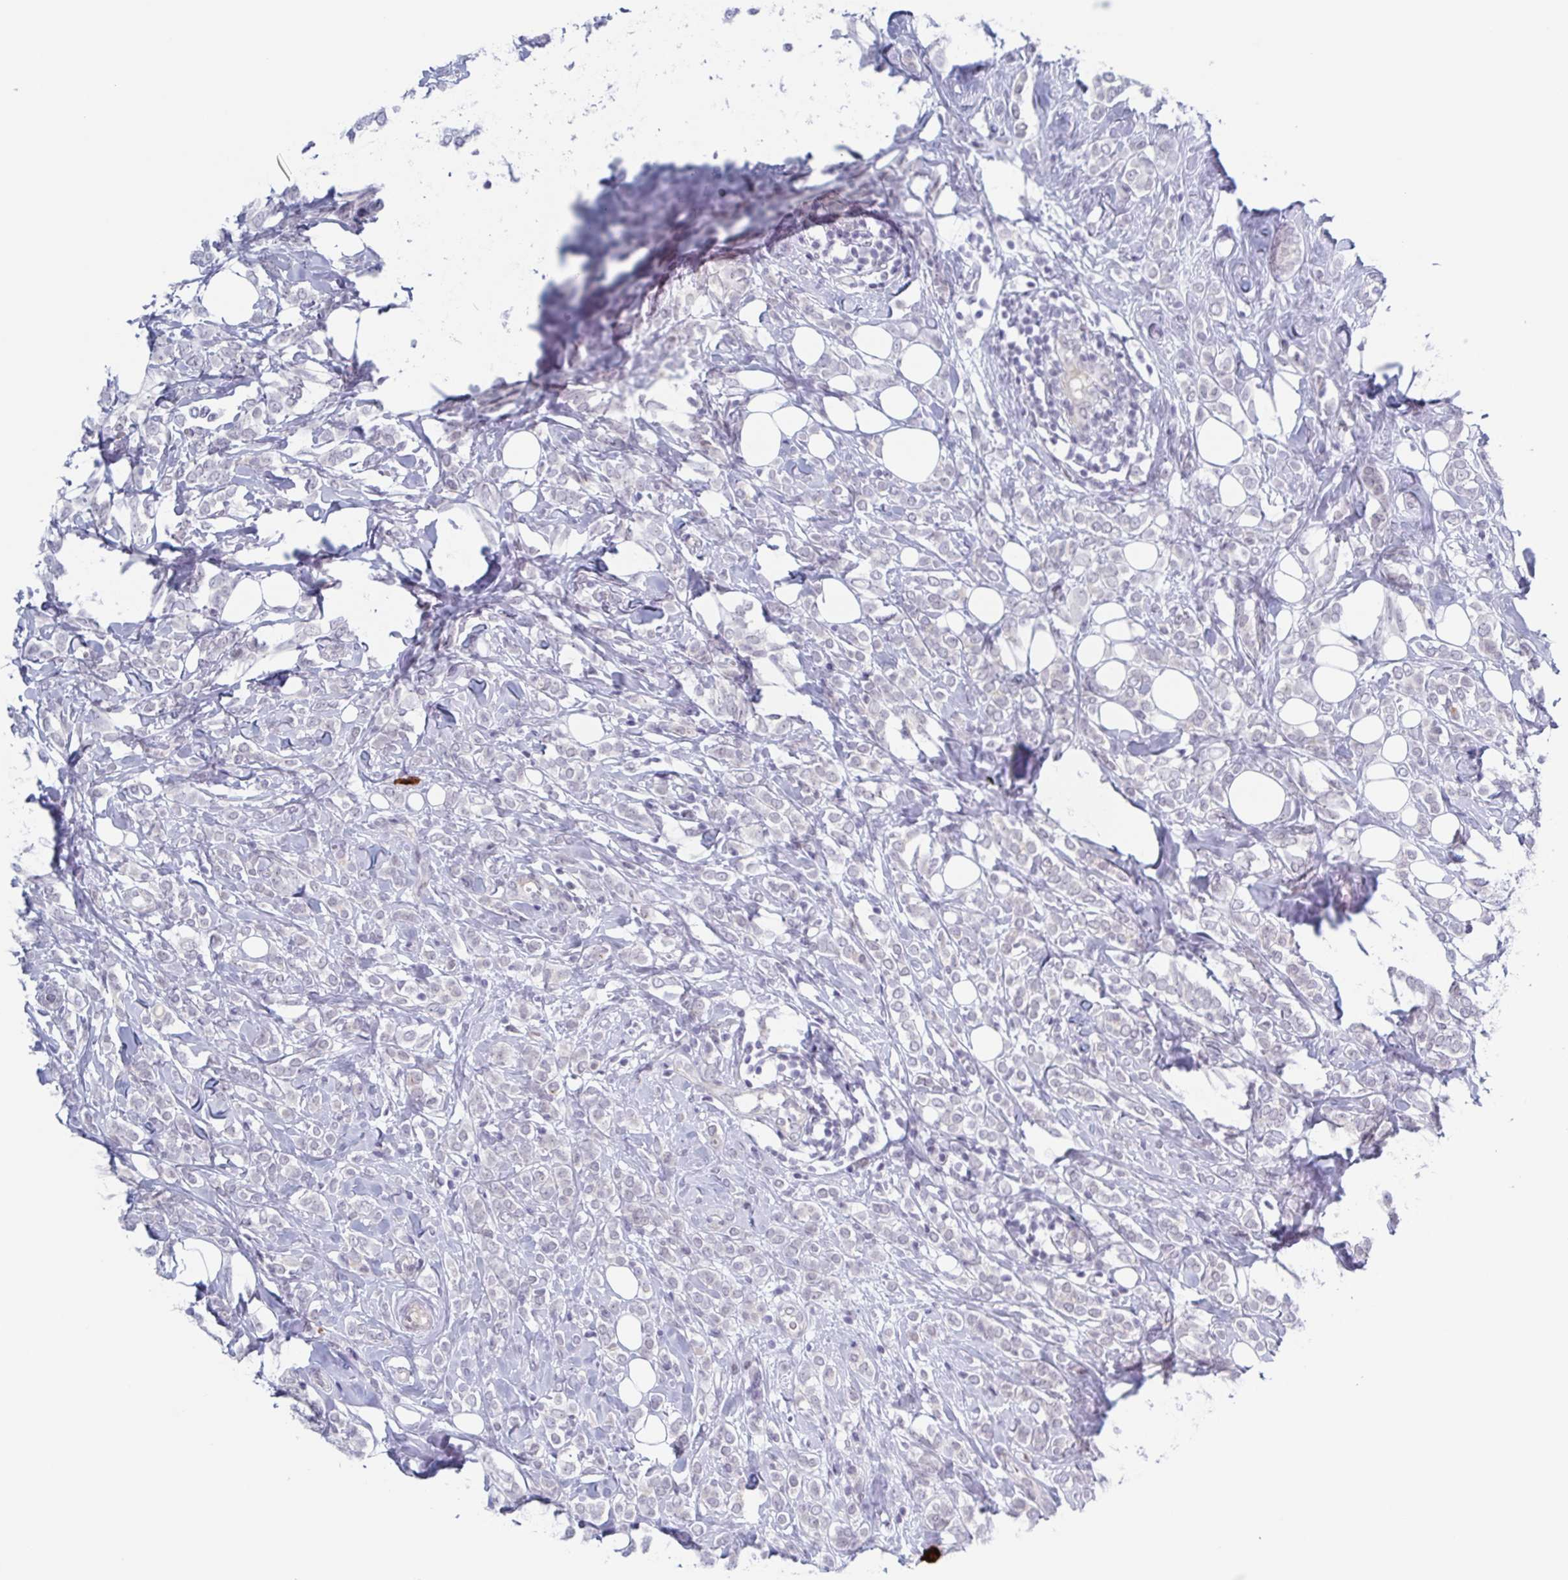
{"staining": {"intensity": "negative", "quantity": "none", "location": "none"}, "tissue": "breast cancer", "cell_type": "Tumor cells", "image_type": "cancer", "snomed": [{"axis": "morphology", "description": "Lobular carcinoma"}, {"axis": "topography", "description": "Breast"}], "caption": "The image shows no significant positivity in tumor cells of lobular carcinoma (breast).", "gene": "ZFP64", "patient": {"sex": "female", "age": 49}}